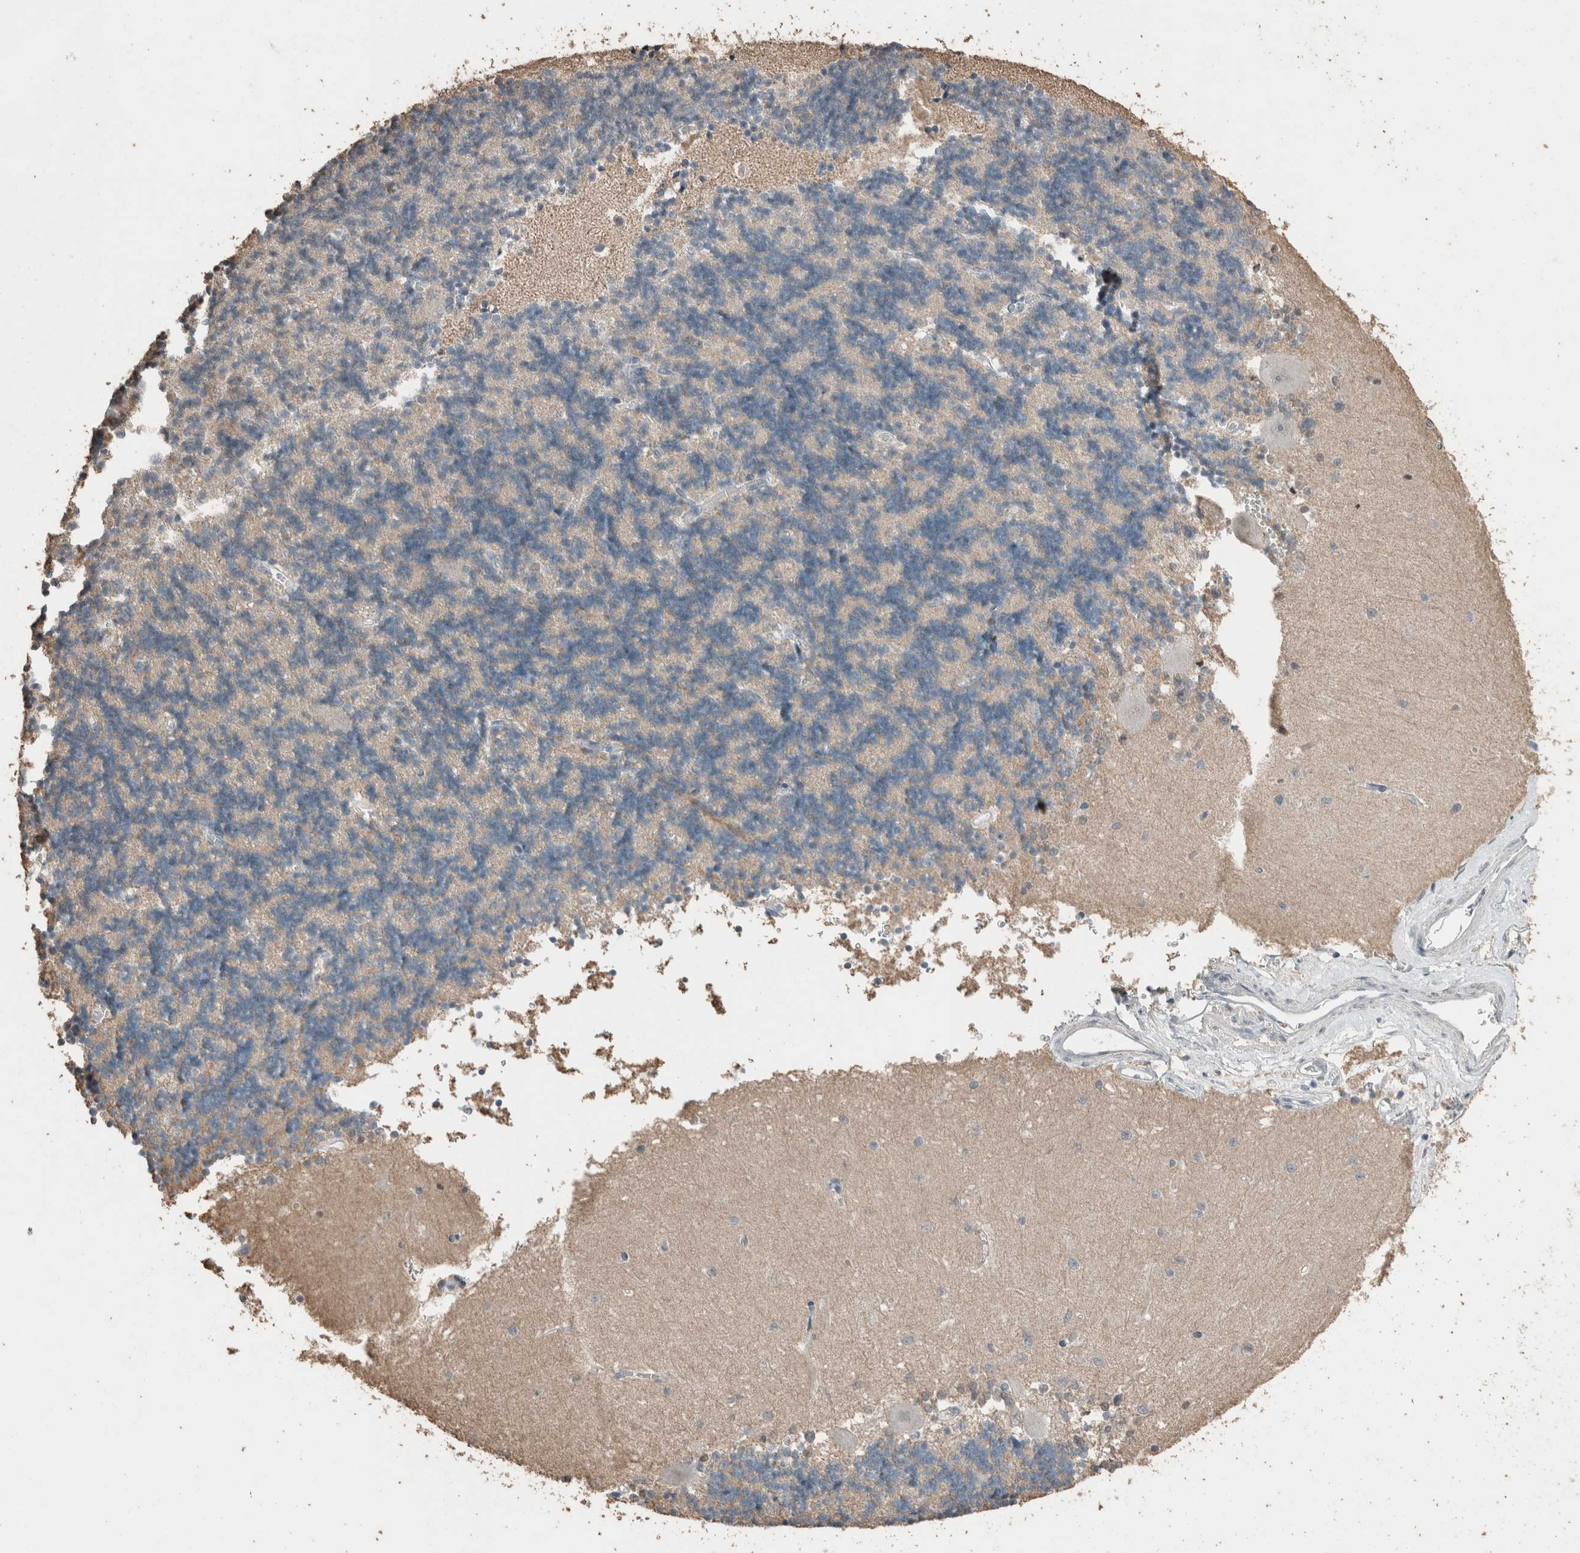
{"staining": {"intensity": "negative", "quantity": "none", "location": "none"}, "tissue": "cerebellum", "cell_type": "Cells in granular layer", "image_type": "normal", "snomed": [{"axis": "morphology", "description": "Normal tissue, NOS"}, {"axis": "topography", "description": "Cerebellum"}], "caption": "A high-resolution photomicrograph shows immunohistochemistry staining of unremarkable cerebellum, which reveals no significant expression in cells in granular layer.", "gene": "ACVR2B", "patient": {"sex": "male", "age": 37}}